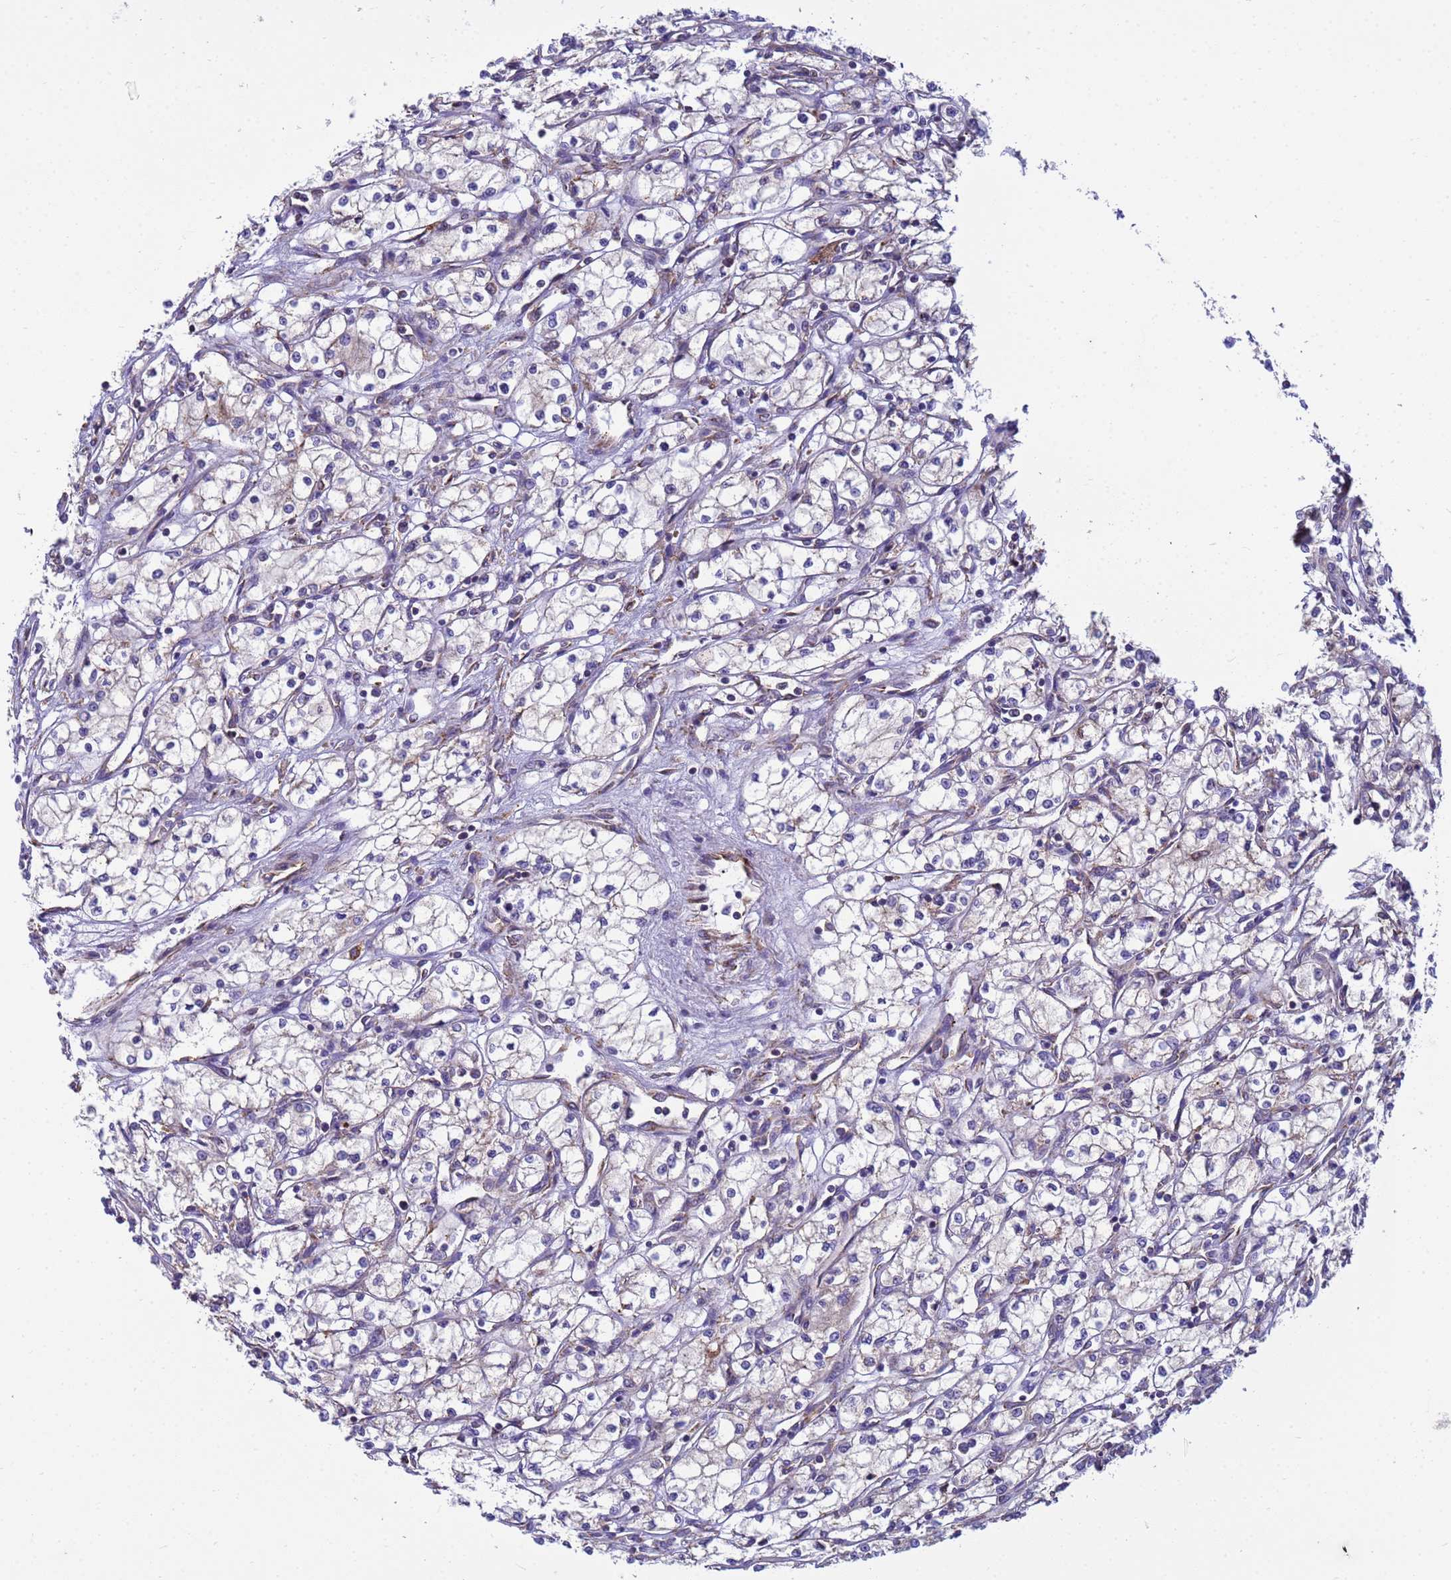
{"staining": {"intensity": "negative", "quantity": "none", "location": "none"}, "tissue": "renal cancer", "cell_type": "Tumor cells", "image_type": "cancer", "snomed": [{"axis": "morphology", "description": "Adenocarcinoma, NOS"}, {"axis": "topography", "description": "Kidney"}], "caption": "Immunohistochemistry (IHC) micrograph of neoplastic tissue: renal cancer stained with DAB (3,3'-diaminobenzidine) reveals no significant protein positivity in tumor cells. The staining was performed using DAB (3,3'-diaminobenzidine) to visualize the protein expression in brown, while the nuclei were stained in blue with hematoxylin (Magnification: 20x).", "gene": "THAP5", "patient": {"sex": "male", "age": 59}}